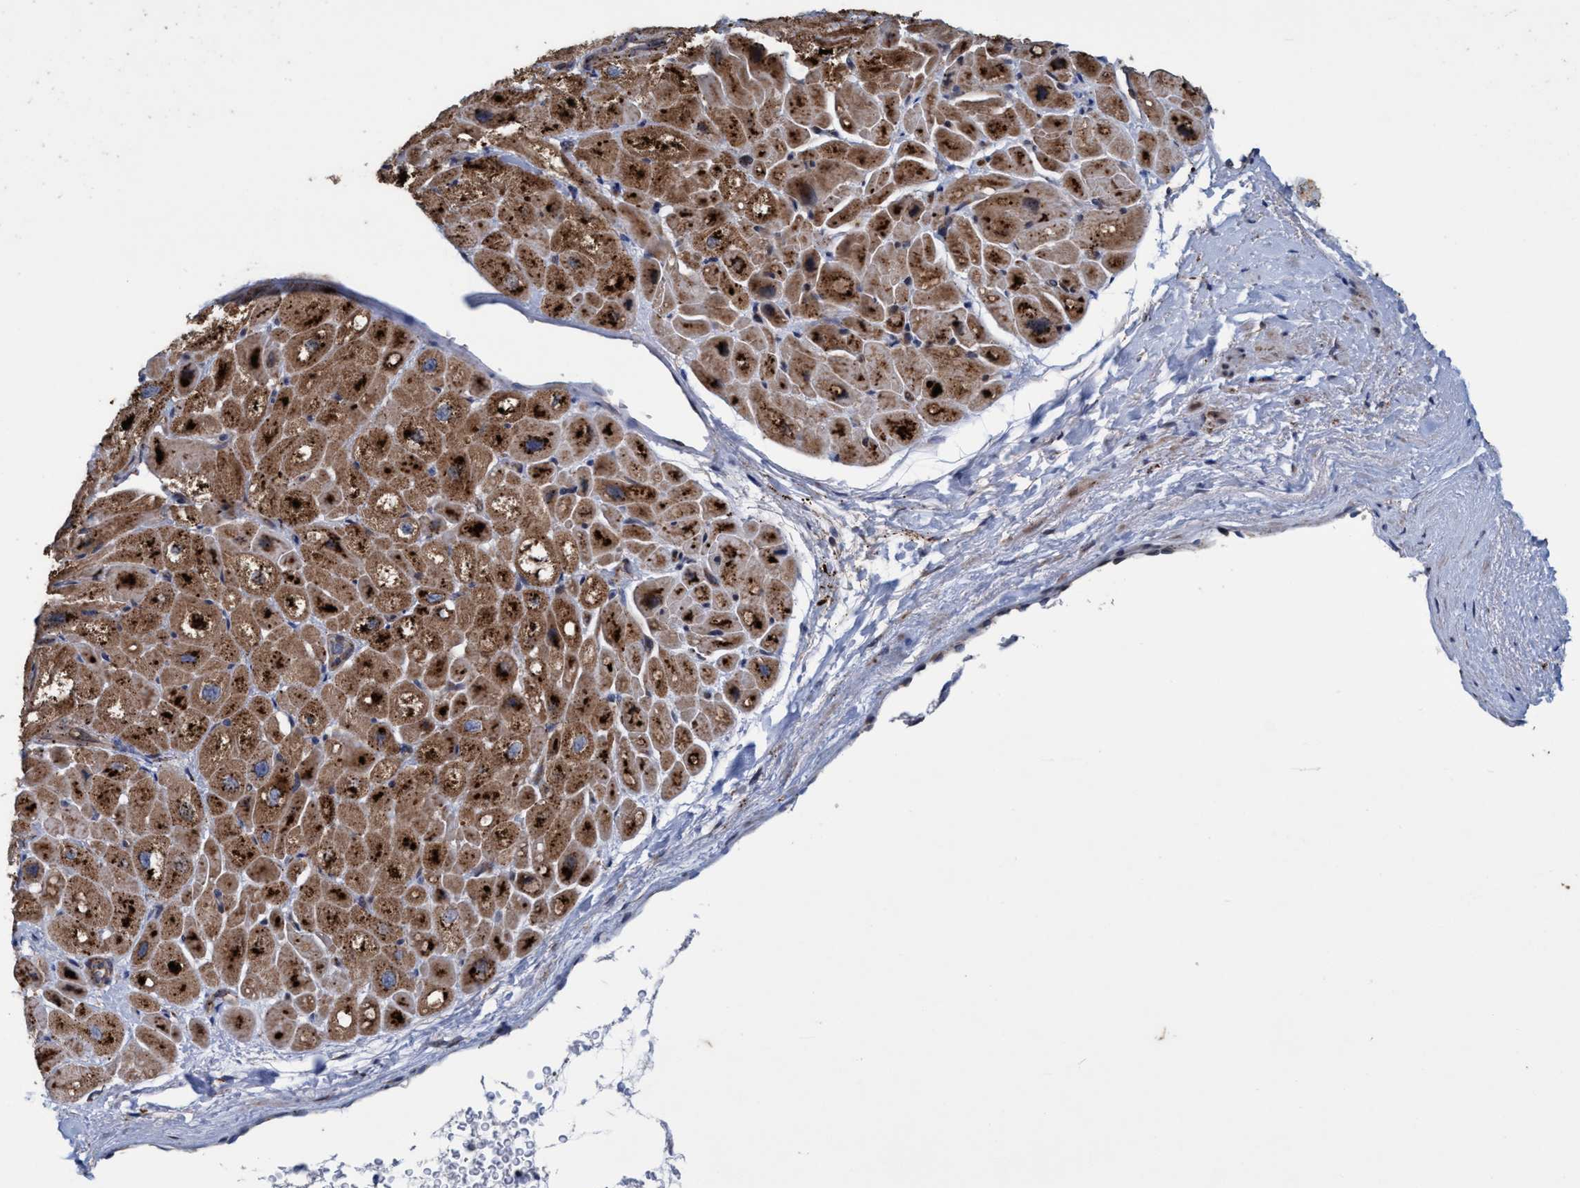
{"staining": {"intensity": "strong", "quantity": ">75%", "location": "cytoplasmic/membranous"}, "tissue": "heart muscle", "cell_type": "Cardiomyocytes", "image_type": "normal", "snomed": [{"axis": "morphology", "description": "Normal tissue, NOS"}, {"axis": "topography", "description": "Heart"}], "caption": "A brown stain highlights strong cytoplasmic/membranous staining of a protein in cardiomyocytes of benign human heart muscle. (Stains: DAB (3,3'-diaminobenzidine) in brown, nuclei in blue, Microscopy: brightfield microscopy at high magnification).", "gene": "BBS9", "patient": {"sex": "male", "age": 49}}